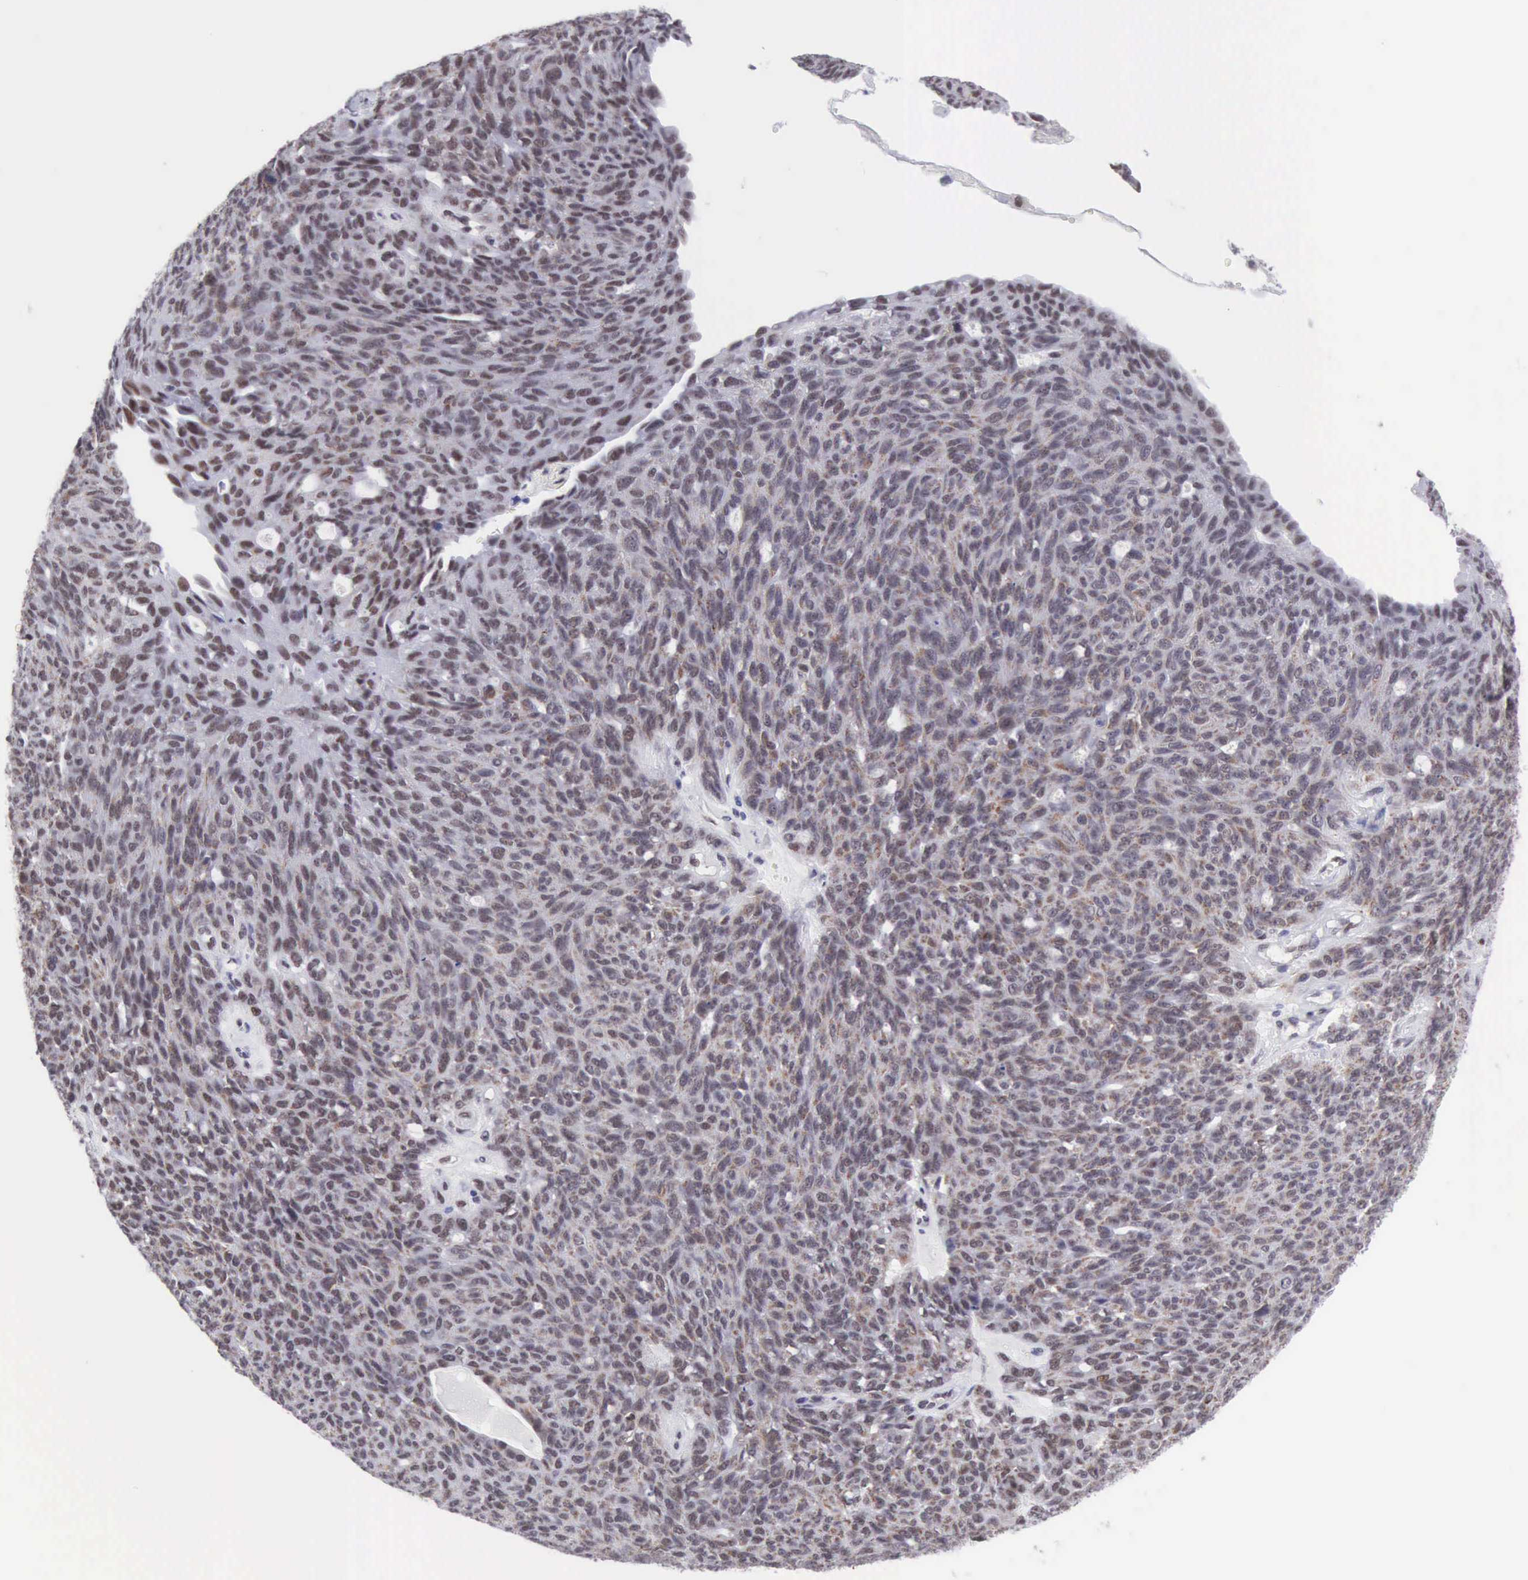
{"staining": {"intensity": "weak", "quantity": ">75%", "location": "cytoplasmic/membranous"}, "tissue": "ovarian cancer", "cell_type": "Tumor cells", "image_type": "cancer", "snomed": [{"axis": "morphology", "description": "Carcinoma, endometroid"}, {"axis": "topography", "description": "Ovary"}], "caption": "Ovarian cancer (endometroid carcinoma) stained for a protein (brown) reveals weak cytoplasmic/membranous positive expression in about >75% of tumor cells.", "gene": "ERCC4", "patient": {"sex": "female", "age": 60}}